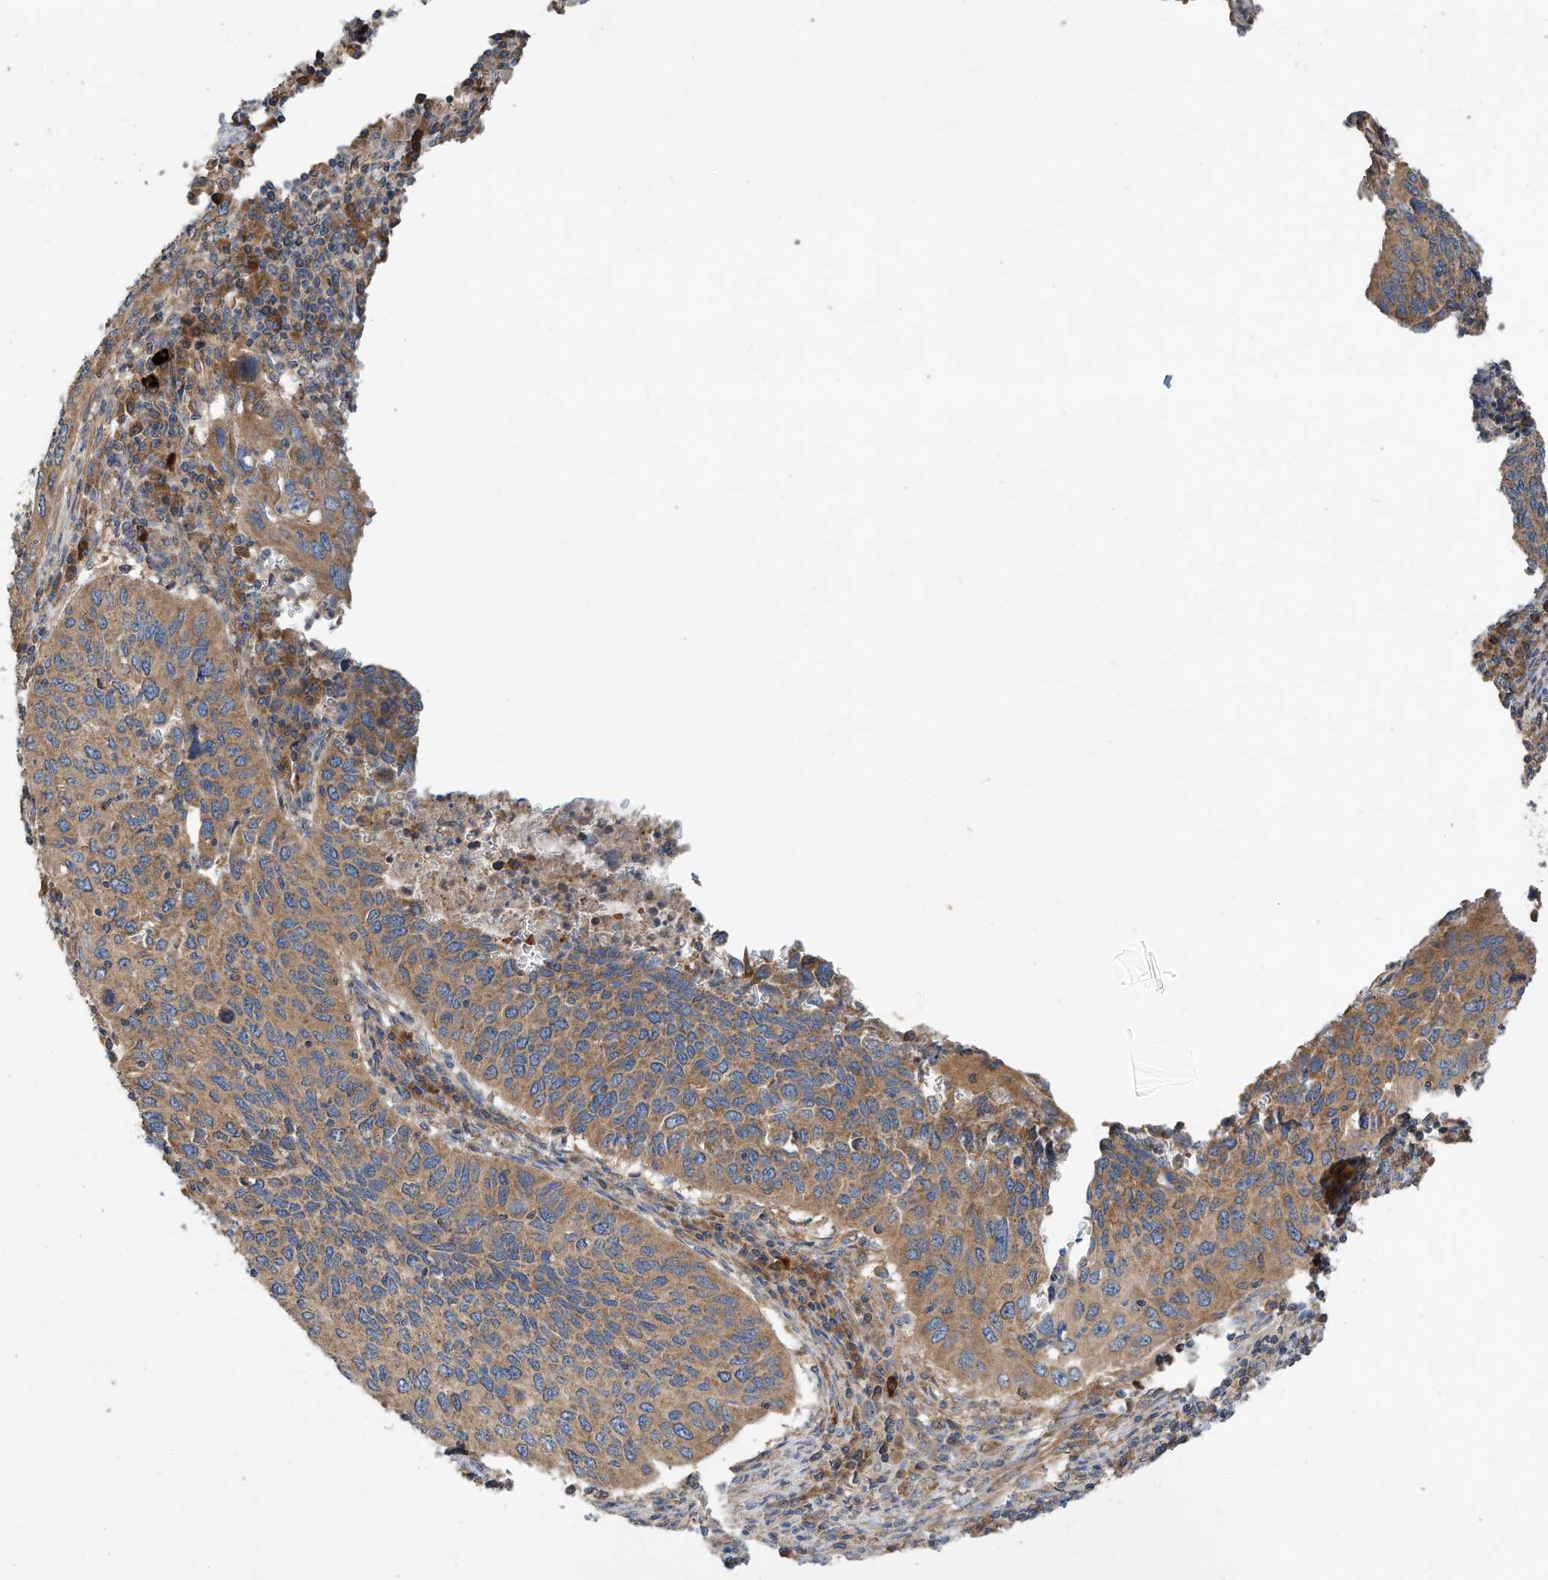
{"staining": {"intensity": "moderate", "quantity": ">75%", "location": "cytoplasmic/membranous"}, "tissue": "cervical cancer", "cell_type": "Tumor cells", "image_type": "cancer", "snomed": [{"axis": "morphology", "description": "Squamous cell carcinoma, NOS"}, {"axis": "topography", "description": "Cervix"}], "caption": "Protein analysis of cervical cancer (squamous cell carcinoma) tissue exhibits moderate cytoplasmic/membranous expression in about >75% of tumor cells.", "gene": "CPAMD8", "patient": {"sex": "female", "age": 38}}